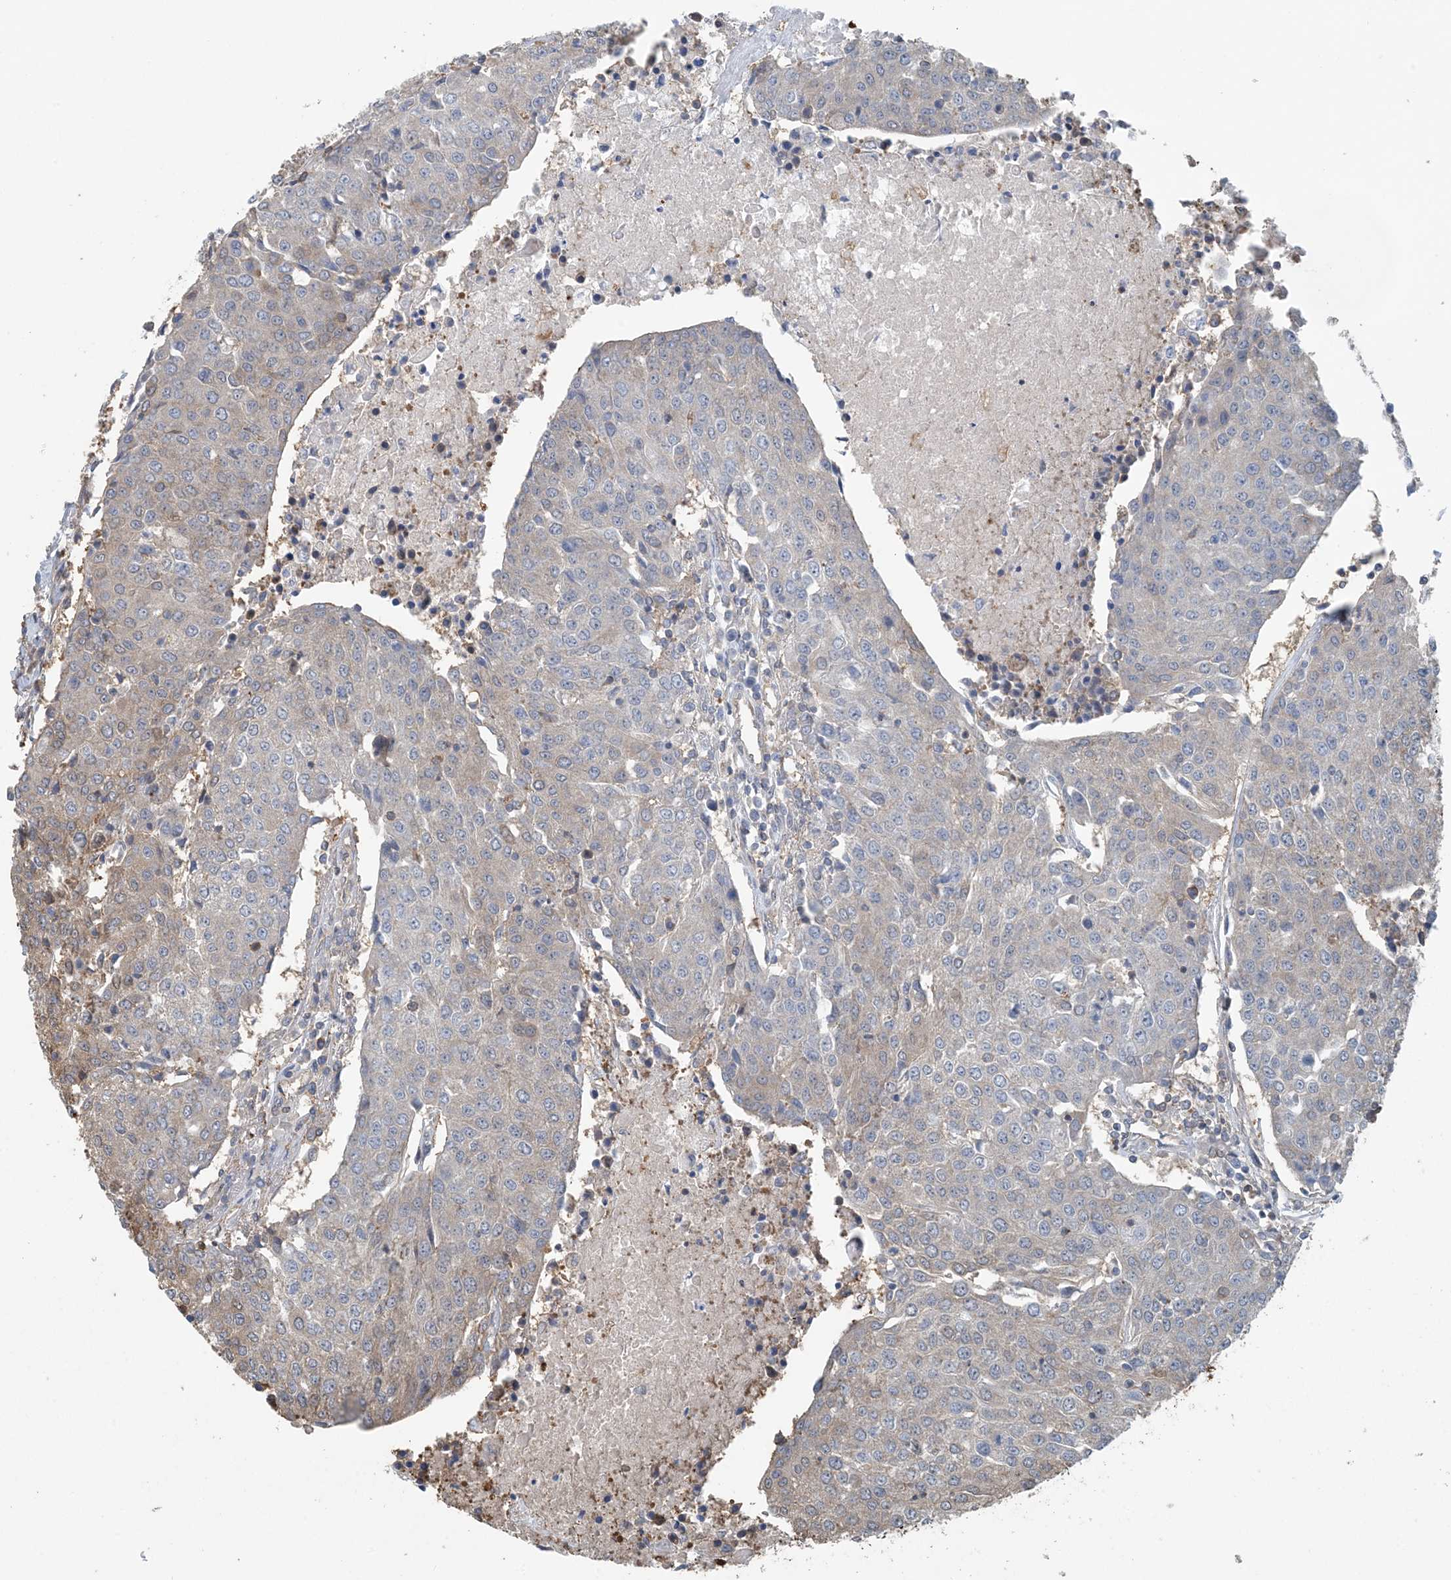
{"staining": {"intensity": "weak", "quantity": "<25%", "location": "cytoplasmic/membranous"}, "tissue": "urothelial cancer", "cell_type": "Tumor cells", "image_type": "cancer", "snomed": [{"axis": "morphology", "description": "Urothelial carcinoma, High grade"}, {"axis": "topography", "description": "Urinary bladder"}], "caption": "Tumor cells show no significant protein expression in urothelial carcinoma (high-grade).", "gene": "HIKESHI", "patient": {"sex": "female", "age": 85}}